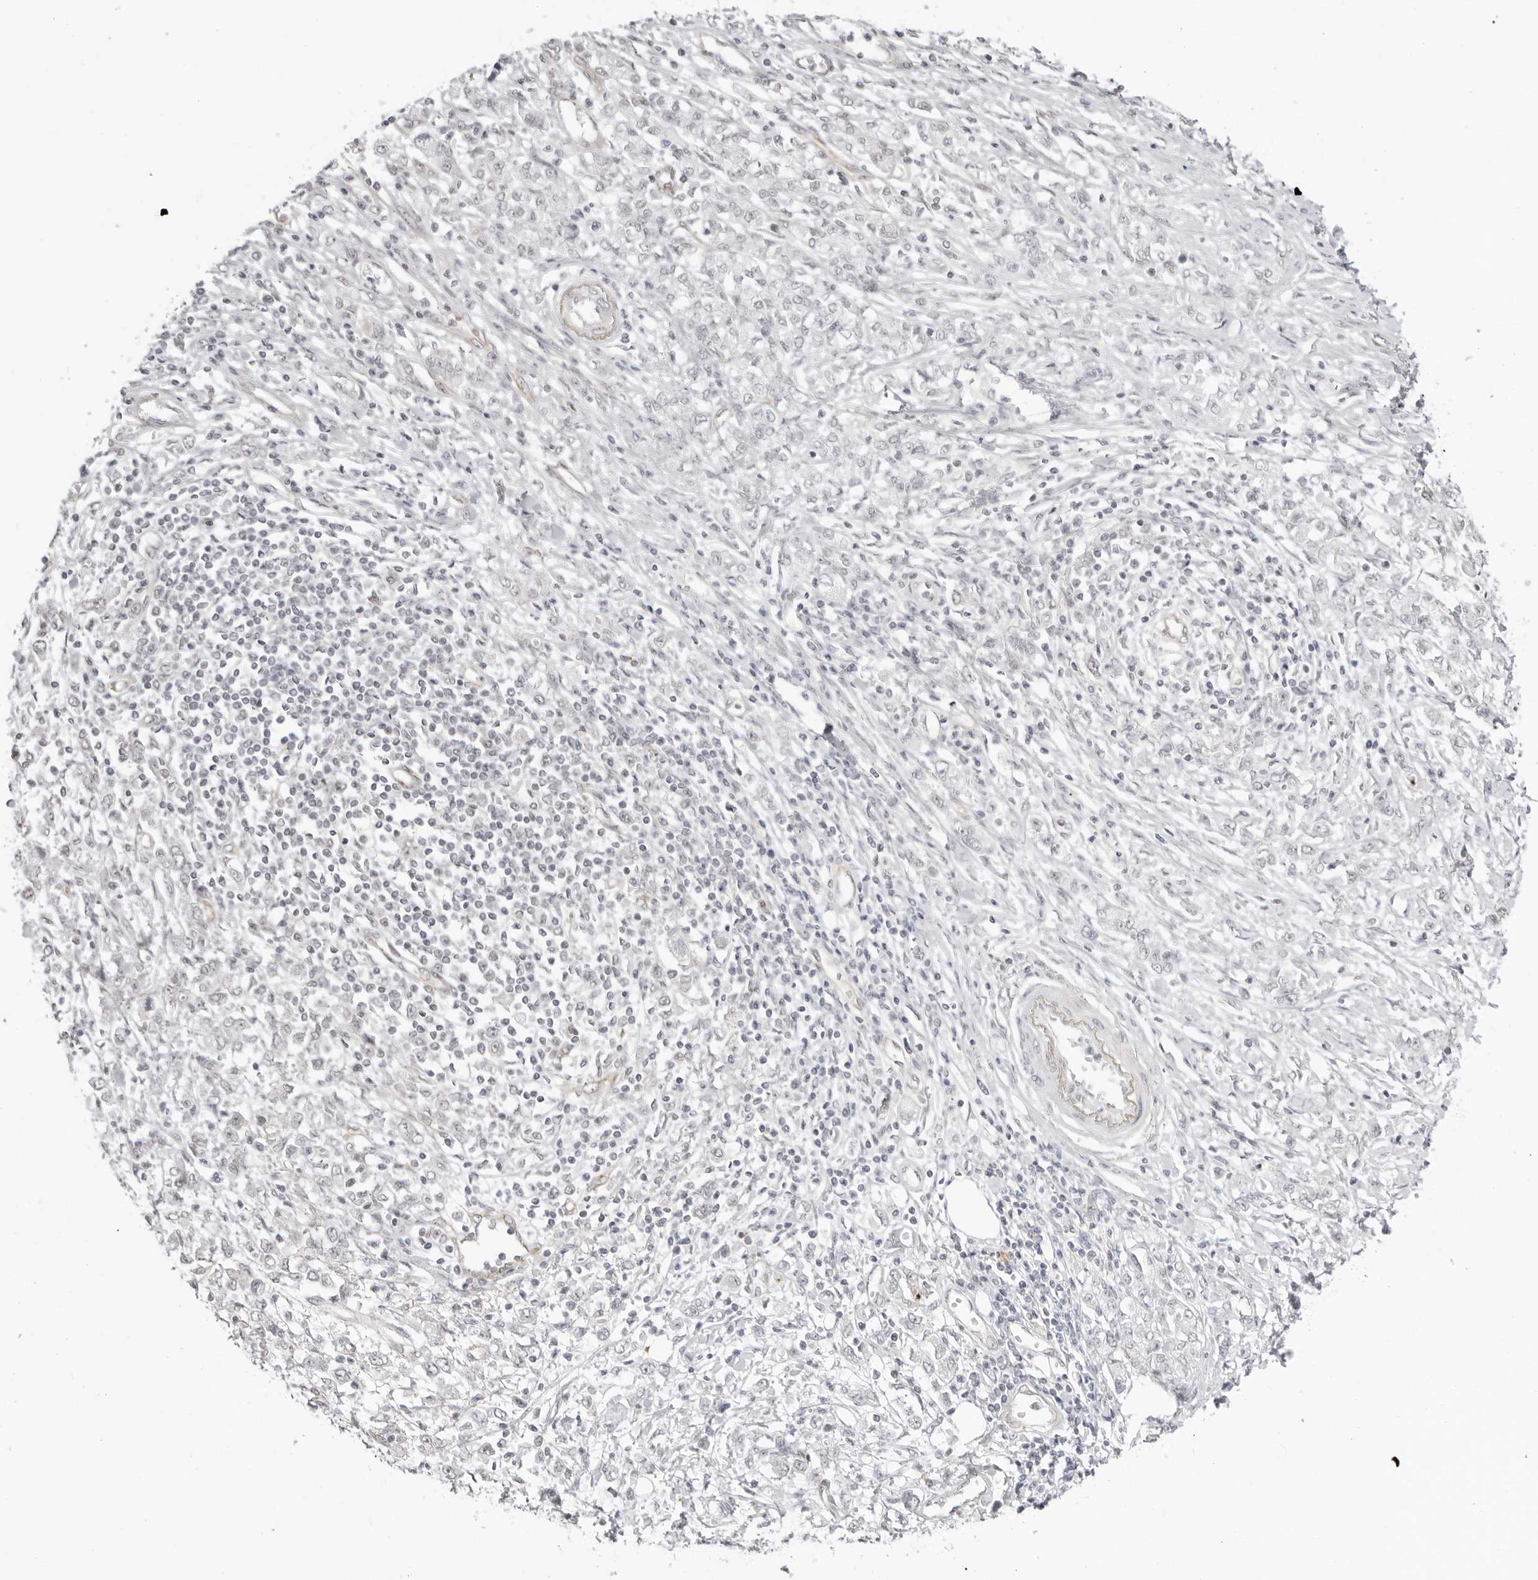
{"staining": {"intensity": "negative", "quantity": "none", "location": "none"}, "tissue": "stomach cancer", "cell_type": "Tumor cells", "image_type": "cancer", "snomed": [{"axis": "morphology", "description": "Adenocarcinoma, NOS"}, {"axis": "topography", "description": "Stomach"}], "caption": "Immunohistochemistry (IHC) of human stomach cancer demonstrates no expression in tumor cells.", "gene": "TRAPPC3", "patient": {"sex": "female", "age": 76}}